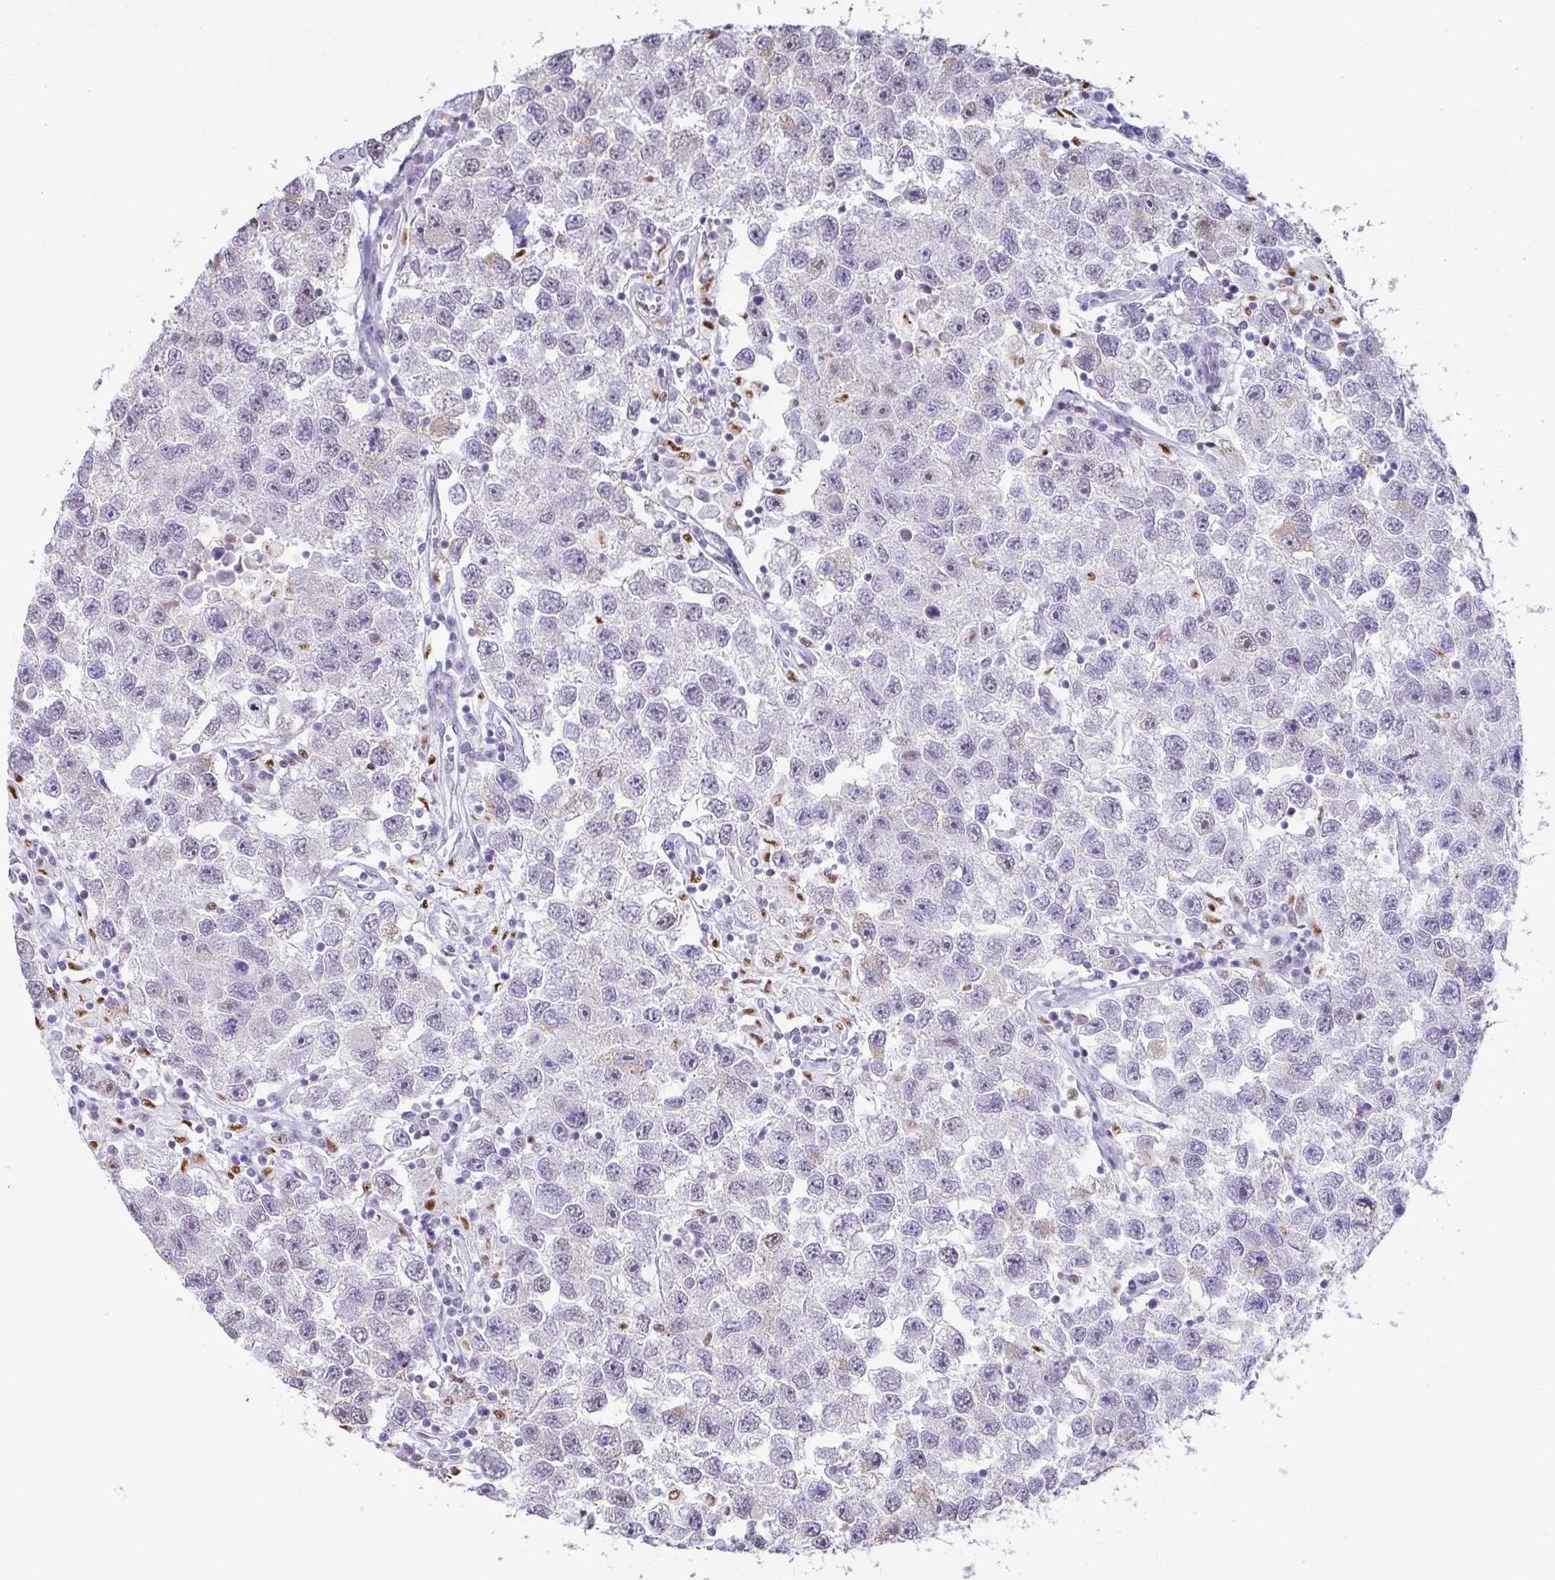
{"staining": {"intensity": "negative", "quantity": "none", "location": "none"}, "tissue": "testis cancer", "cell_type": "Tumor cells", "image_type": "cancer", "snomed": [{"axis": "morphology", "description": "Seminoma, NOS"}, {"axis": "topography", "description": "Testis"}], "caption": "Image shows no significant protein expression in tumor cells of testis cancer (seminoma).", "gene": "BTBD10", "patient": {"sex": "male", "age": 26}}